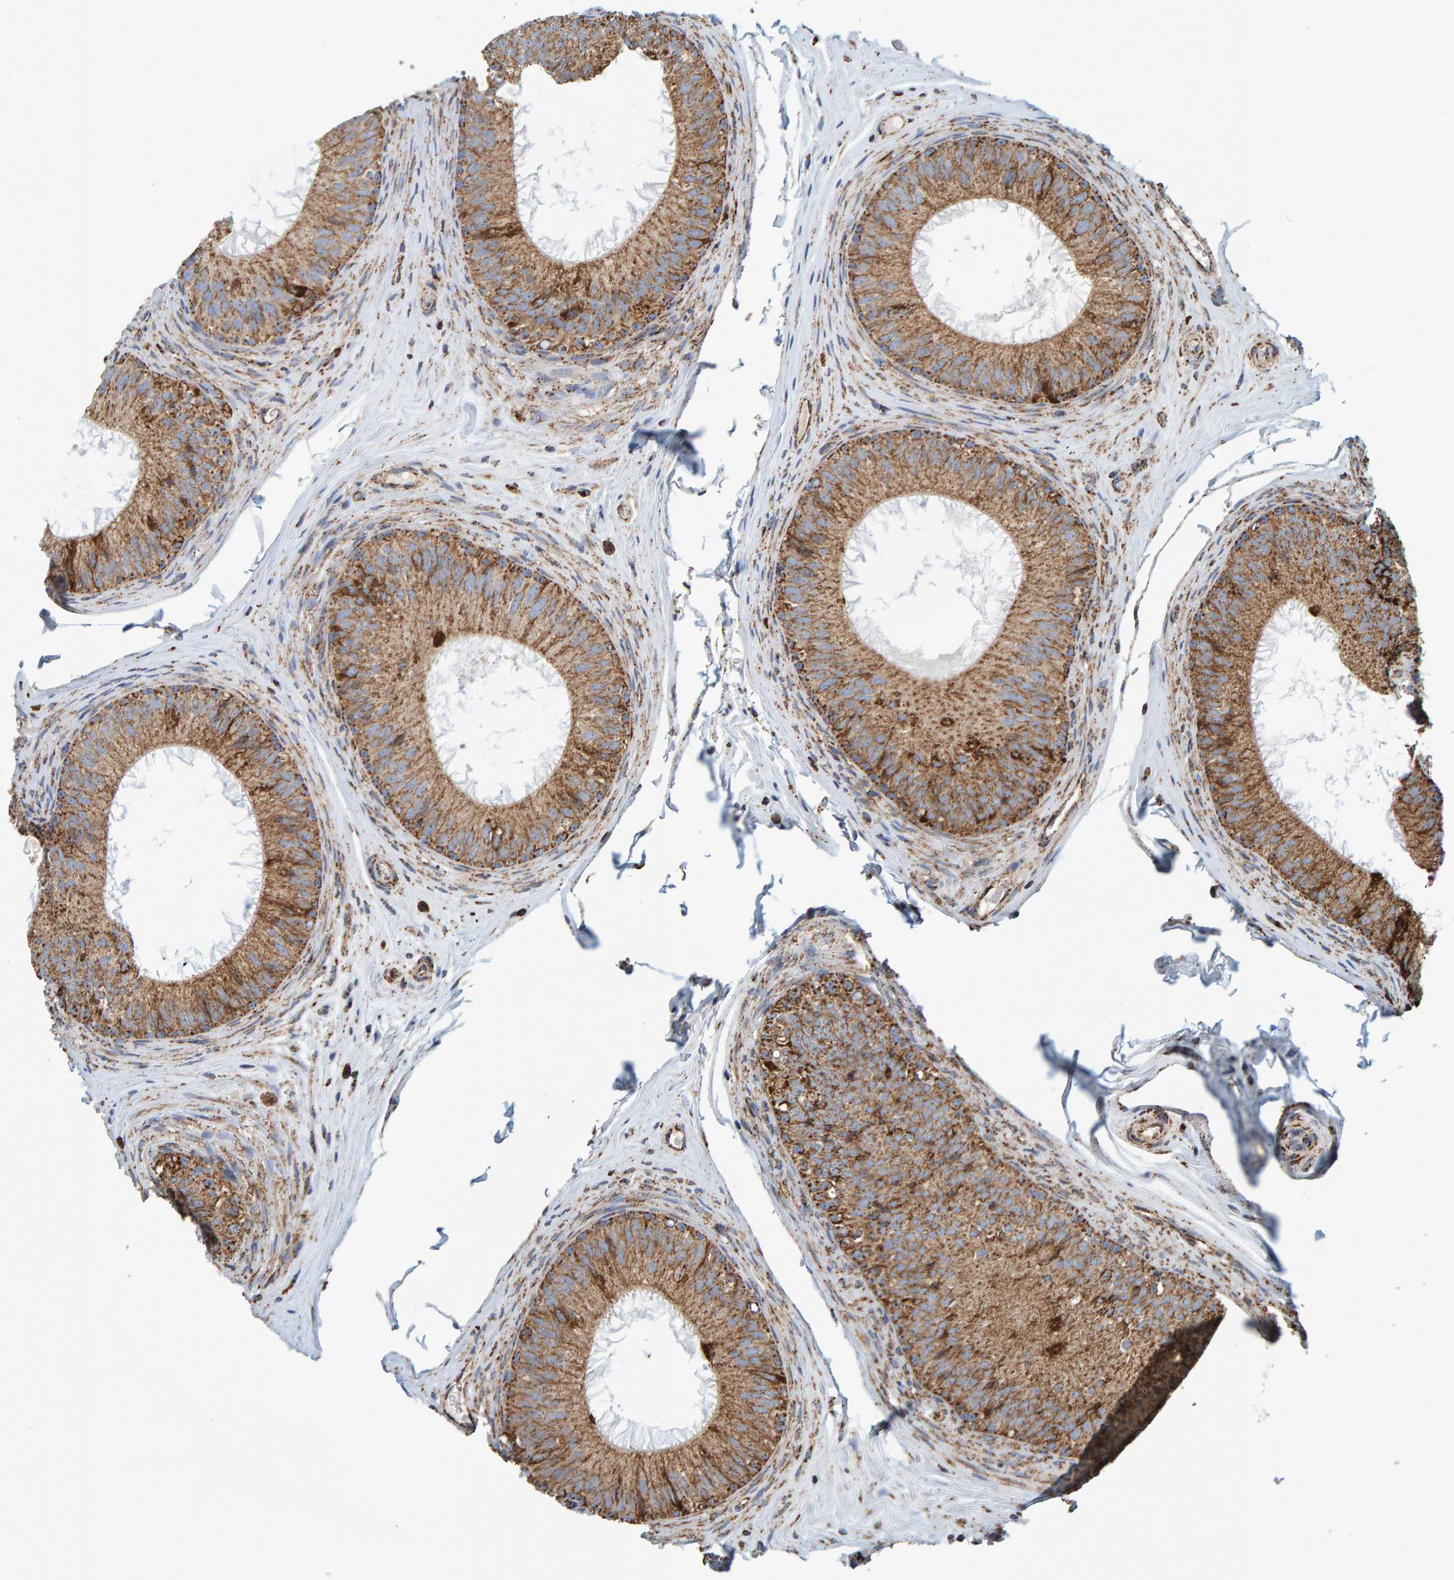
{"staining": {"intensity": "moderate", "quantity": ">75%", "location": "cytoplasmic/membranous"}, "tissue": "epididymis", "cell_type": "Glandular cells", "image_type": "normal", "snomed": [{"axis": "morphology", "description": "Normal tissue, NOS"}, {"axis": "topography", "description": "Epididymis"}], "caption": "Glandular cells reveal medium levels of moderate cytoplasmic/membranous staining in approximately >75% of cells in normal human epididymis.", "gene": "MRPL45", "patient": {"sex": "male", "age": 32}}